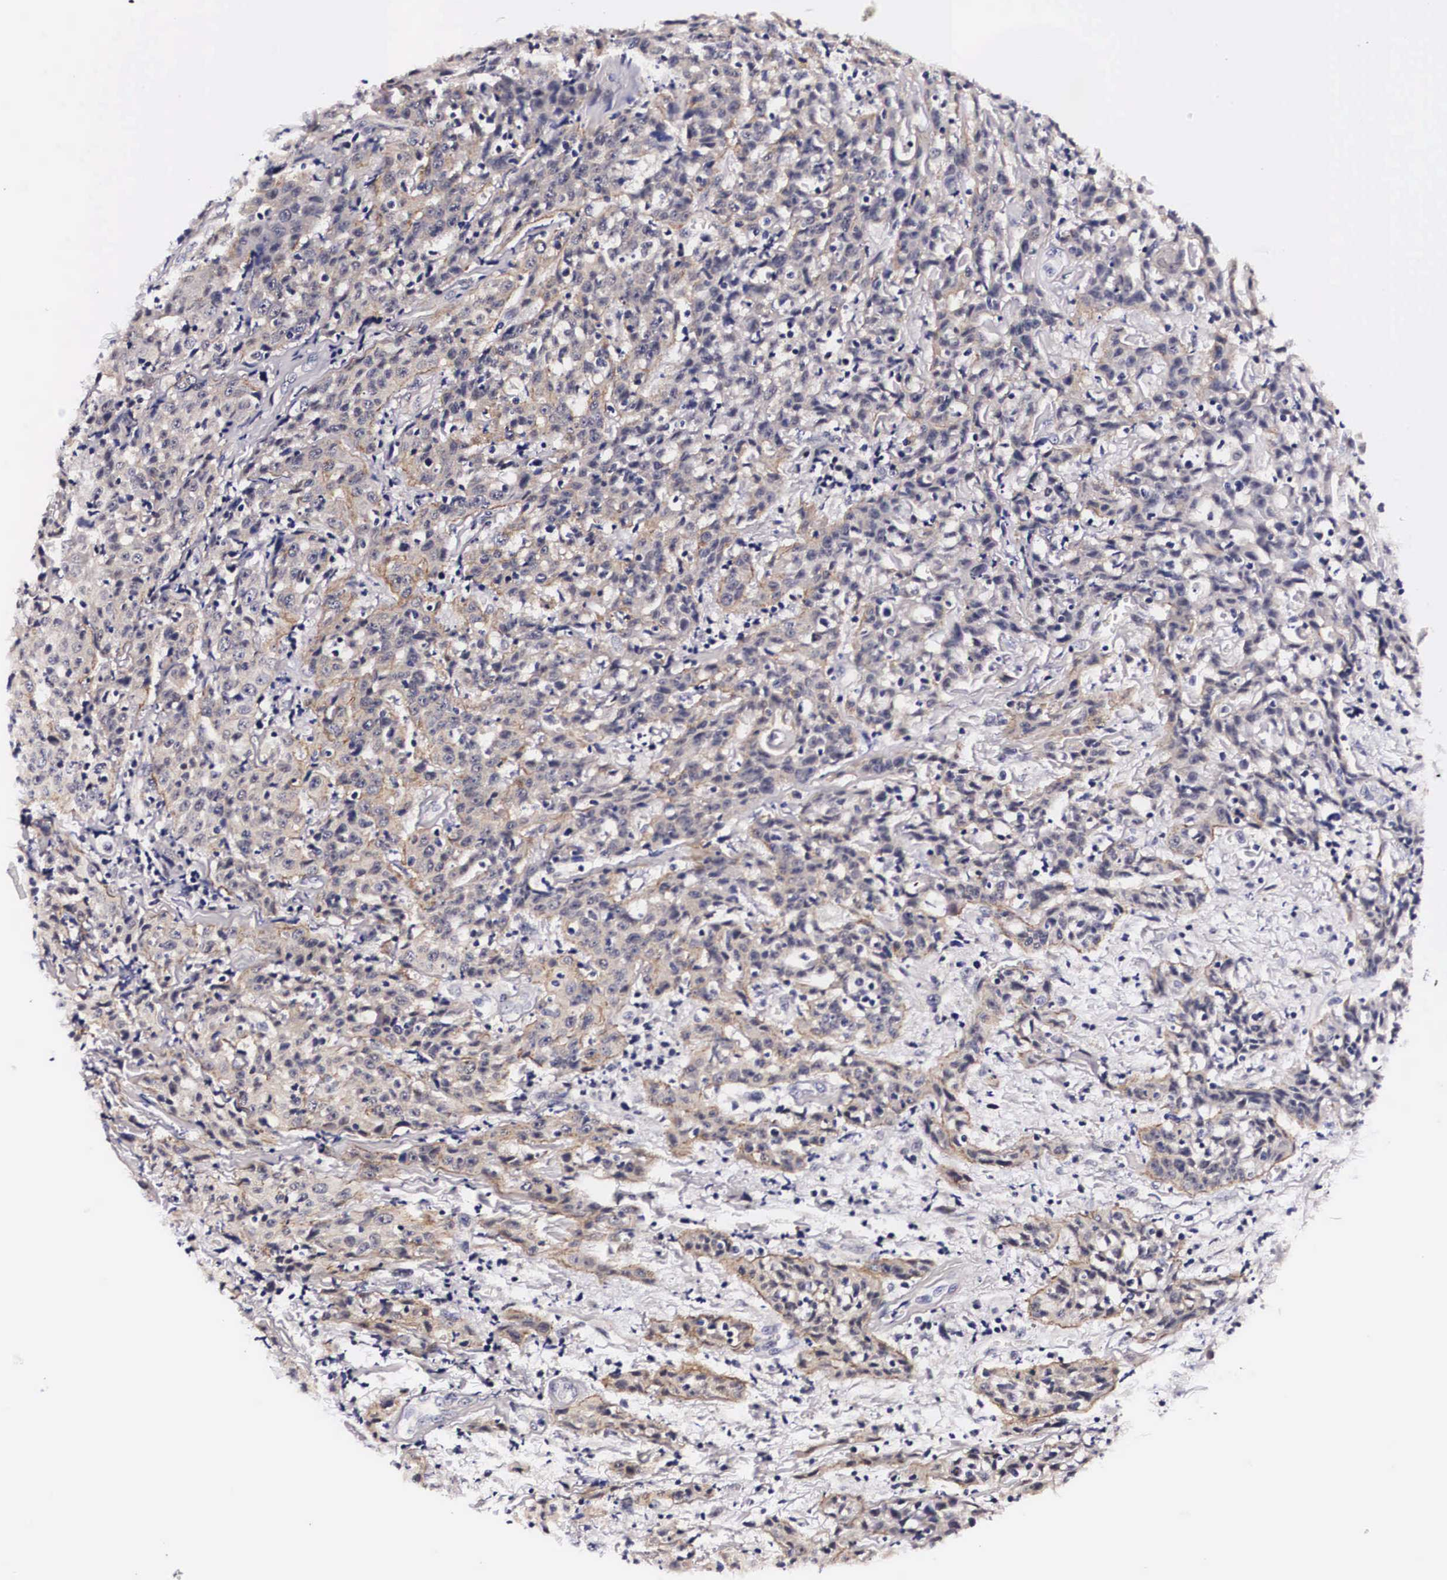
{"staining": {"intensity": "moderate", "quantity": "<25%", "location": "cytoplasmic/membranous"}, "tissue": "head and neck cancer", "cell_type": "Tumor cells", "image_type": "cancer", "snomed": [{"axis": "morphology", "description": "Squamous cell carcinoma, NOS"}, {"axis": "topography", "description": "Oral tissue"}, {"axis": "topography", "description": "Head-Neck"}], "caption": "Protein expression analysis of human squamous cell carcinoma (head and neck) reveals moderate cytoplasmic/membranous expression in approximately <25% of tumor cells.", "gene": "PHETA2", "patient": {"sex": "female", "age": 82}}